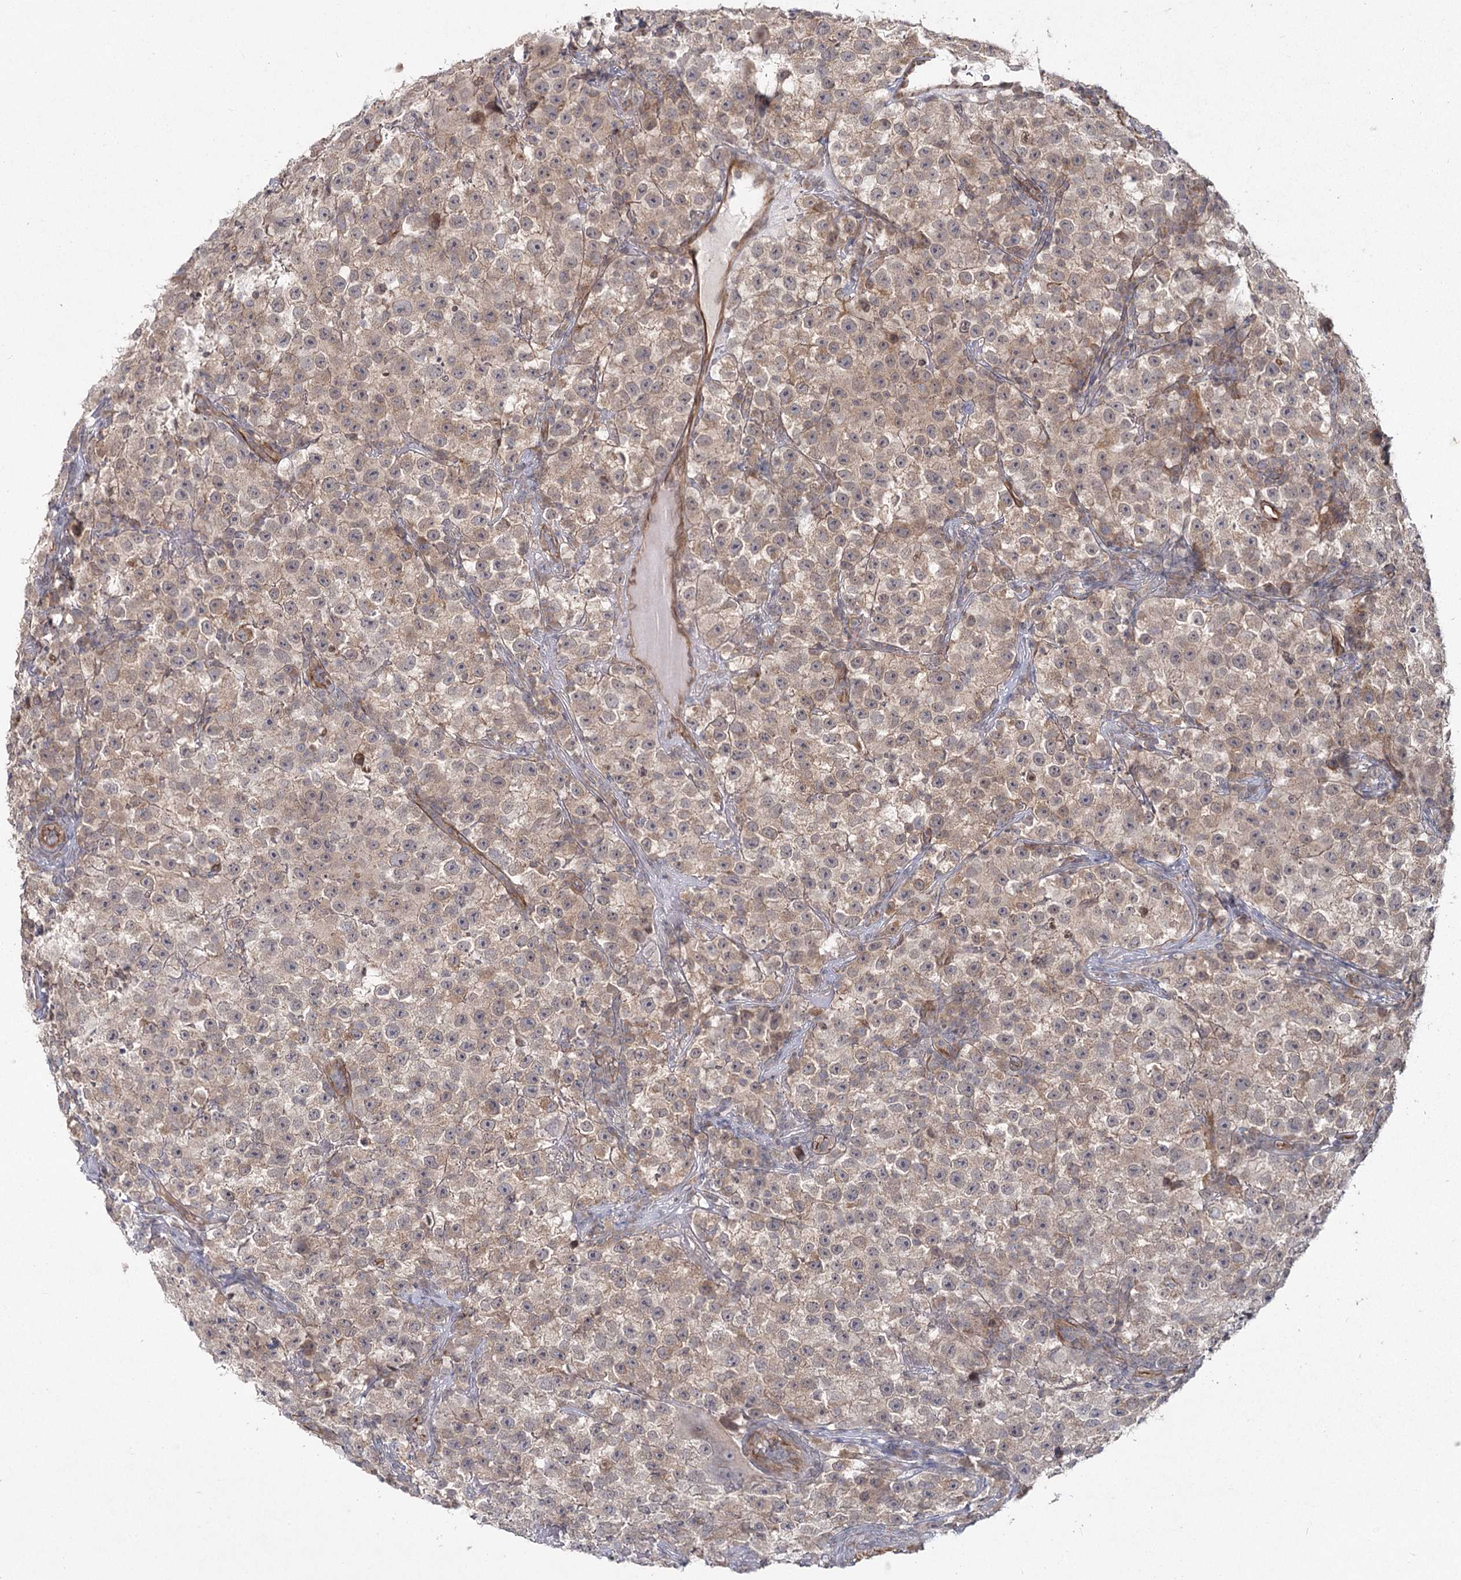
{"staining": {"intensity": "weak", "quantity": ">75%", "location": "cytoplasmic/membranous"}, "tissue": "testis cancer", "cell_type": "Tumor cells", "image_type": "cancer", "snomed": [{"axis": "morphology", "description": "Seminoma, NOS"}, {"axis": "topography", "description": "Testis"}], "caption": "Tumor cells exhibit weak cytoplasmic/membranous expression in approximately >75% of cells in testis cancer (seminoma). The staining was performed using DAB, with brown indicating positive protein expression. Nuclei are stained blue with hematoxylin.", "gene": "AP2M1", "patient": {"sex": "male", "age": 22}}